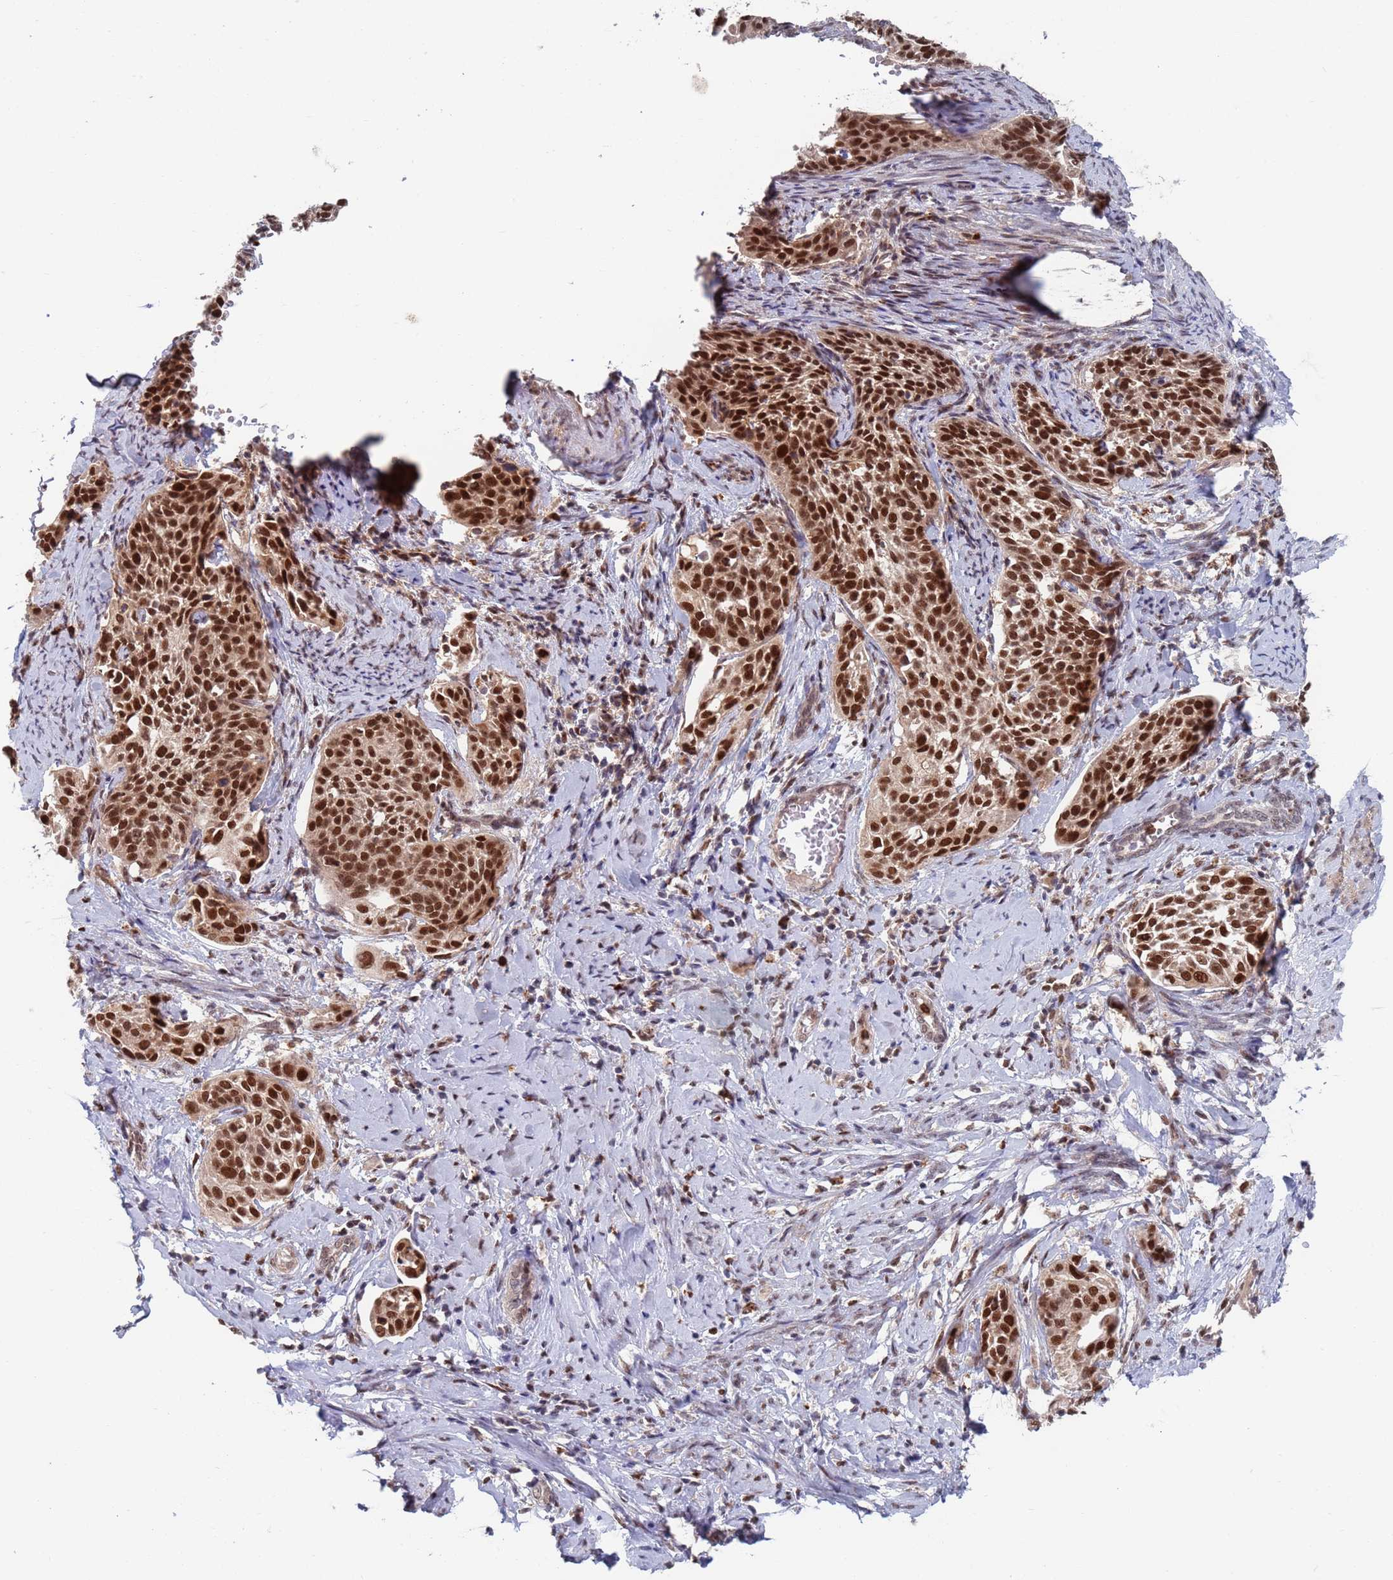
{"staining": {"intensity": "strong", "quantity": ">75%", "location": "nuclear"}, "tissue": "cervical cancer", "cell_type": "Tumor cells", "image_type": "cancer", "snomed": [{"axis": "morphology", "description": "Squamous cell carcinoma, NOS"}, {"axis": "topography", "description": "Cervix"}], "caption": "Human cervical cancer stained with a brown dye demonstrates strong nuclear positive staining in approximately >75% of tumor cells.", "gene": "RPP25", "patient": {"sex": "female", "age": 44}}